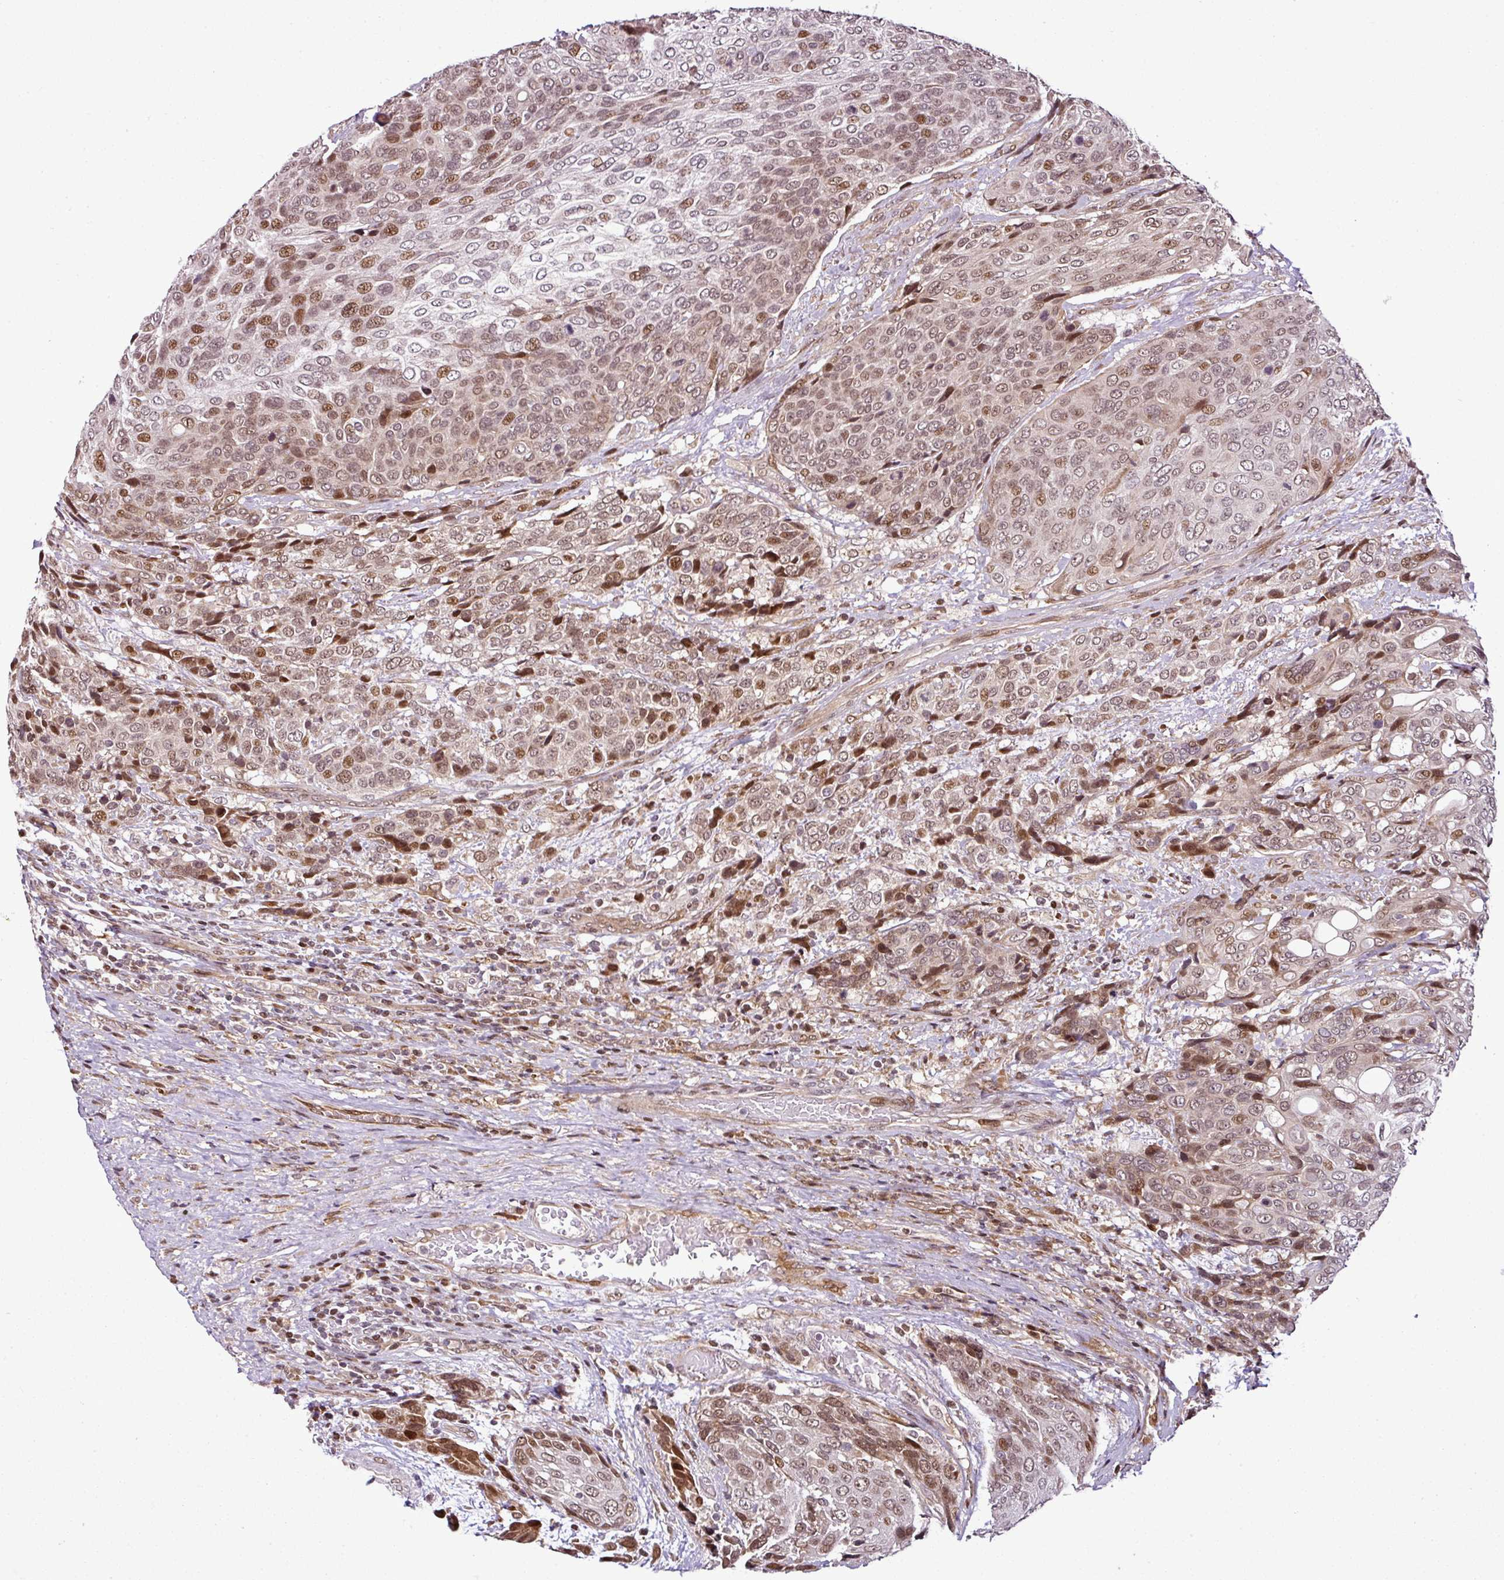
{"staining": {"intensity": "moderate", "quantity": "25%-75%", "location": "nuclear"}, "tissue": "urothelial cancer", "cell_type": "Tumor cells", "image_type": "cancer", "snomed": [{"axis": "morphology", "description": "Urothelial carcinoma, High grade"}, {"axis": "topography", "description": "Urinary bladder"}], "caption": "About 25%-75% of tumor cells in urothelial carcinoma (high-grade) show moderate nuclear protein expression as visualized by brown immunohistochemical staining.", "gene": "COPRS", "patient": {"sex": "female", "age": 70}}